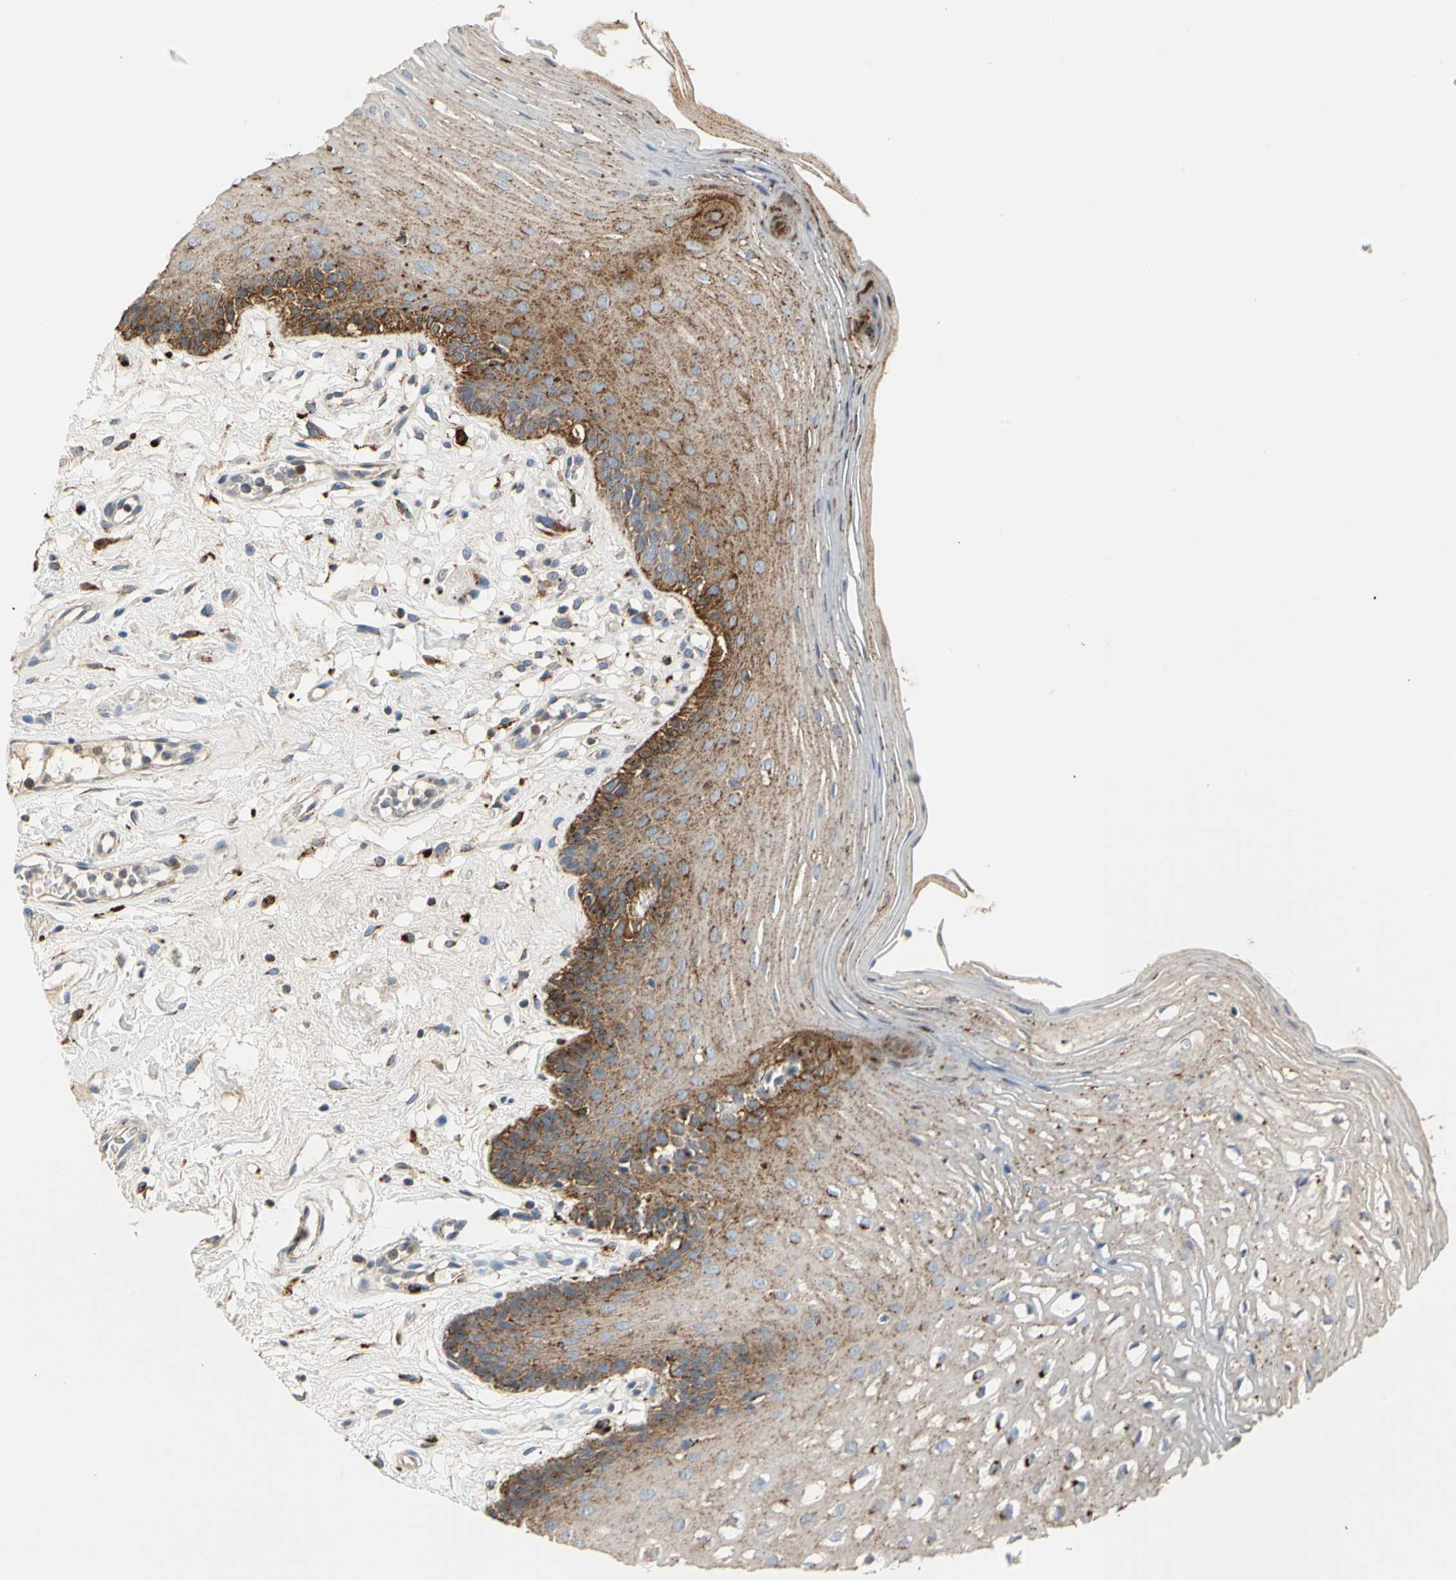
{"staining": {"intensity": "strong", "quantity": "25%-75%", "location": "cytoplasmic/membranous"}, "tissue": "oral mucosa", "cell_type": "Squamous epithelial cells", "image_type": "normal", "snomed": [{"axis": "morphology", "description": "Normal tissue, NOS"}, {"axis": "morphology", "description": "Squamous cell carcinoma, NOS"}, {"axis": "topography", "description": "Skeletal muscle"}, {"axis": "topography", "description": "Oral tissue"}, {"axis": "topography", "description": "Head-Neck"}], "caption": "This is an image of IHC staining of normal oral mucosa, which shows strong staining in the cytoplasmic/membranous of squamous epithelial cells.", "gene": "GM2A", "patient": {"sex": "male", "age": 71}}